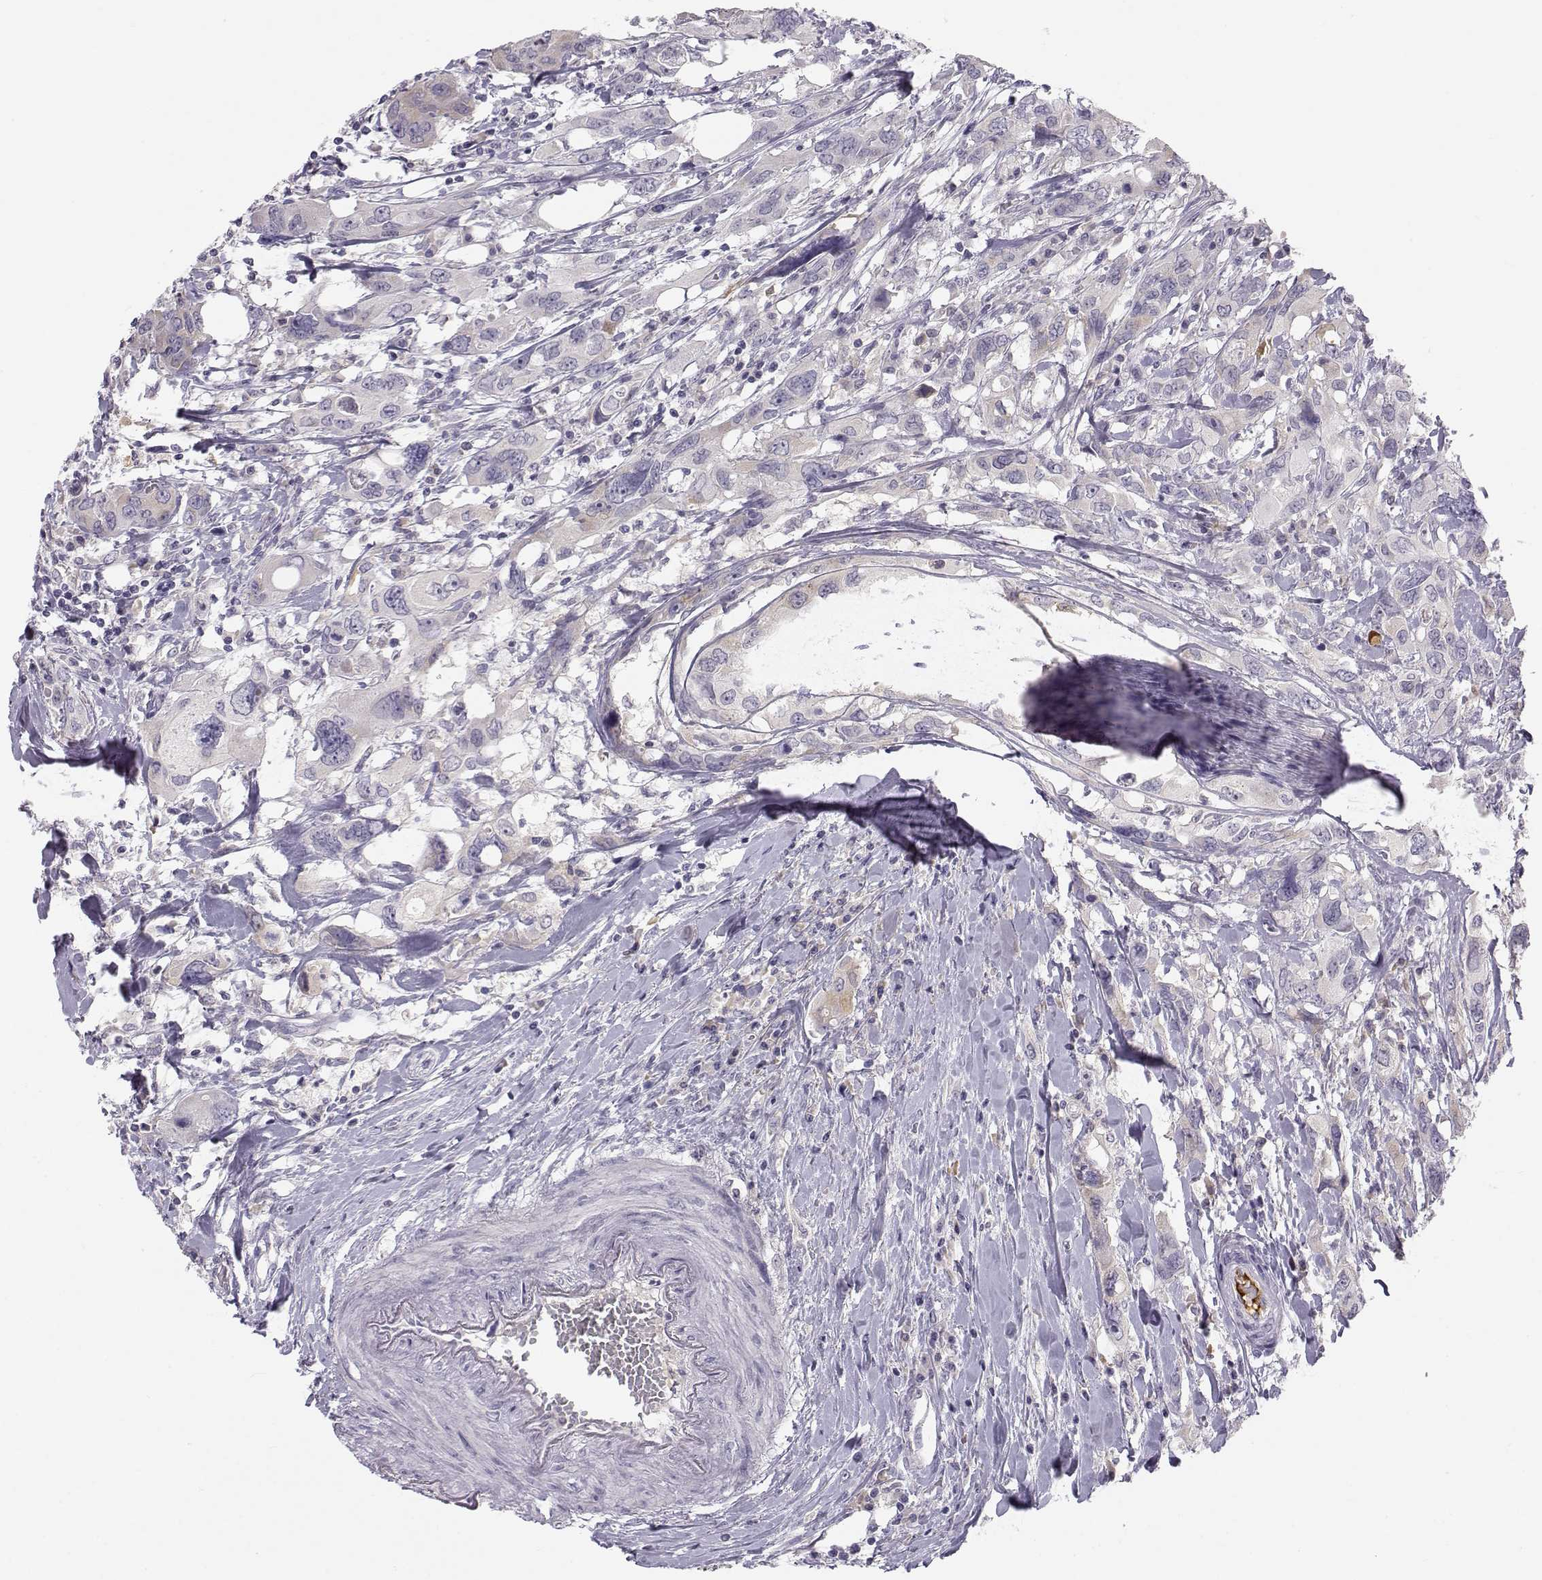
{"staining": {"intensity": "moderate", "quantity": ">75%", "location": "cytoplasmic/membranous"}, "tissue": "urothelial cancer", "cell_type": "Tumor cells", "image_type": "cancer", "snomed": [{"axis": "morphology", "description": "Urothelial carcinoma, NOS"}, {"axis": "morphology", "description": "Urothelial carcinoma, High grade"}, {"axis": "topography", "description": "Urinary bladder"}], "caption": "This histopathology image demonstrates immunohistochemistry (IHC) staining of urothelial cancer, with medium moderate cytoplasmic/membranous expression in approximately >75% of tumor cells.", "gene": "ACSL6", "patient": {"sex": "male", "age": 63}}